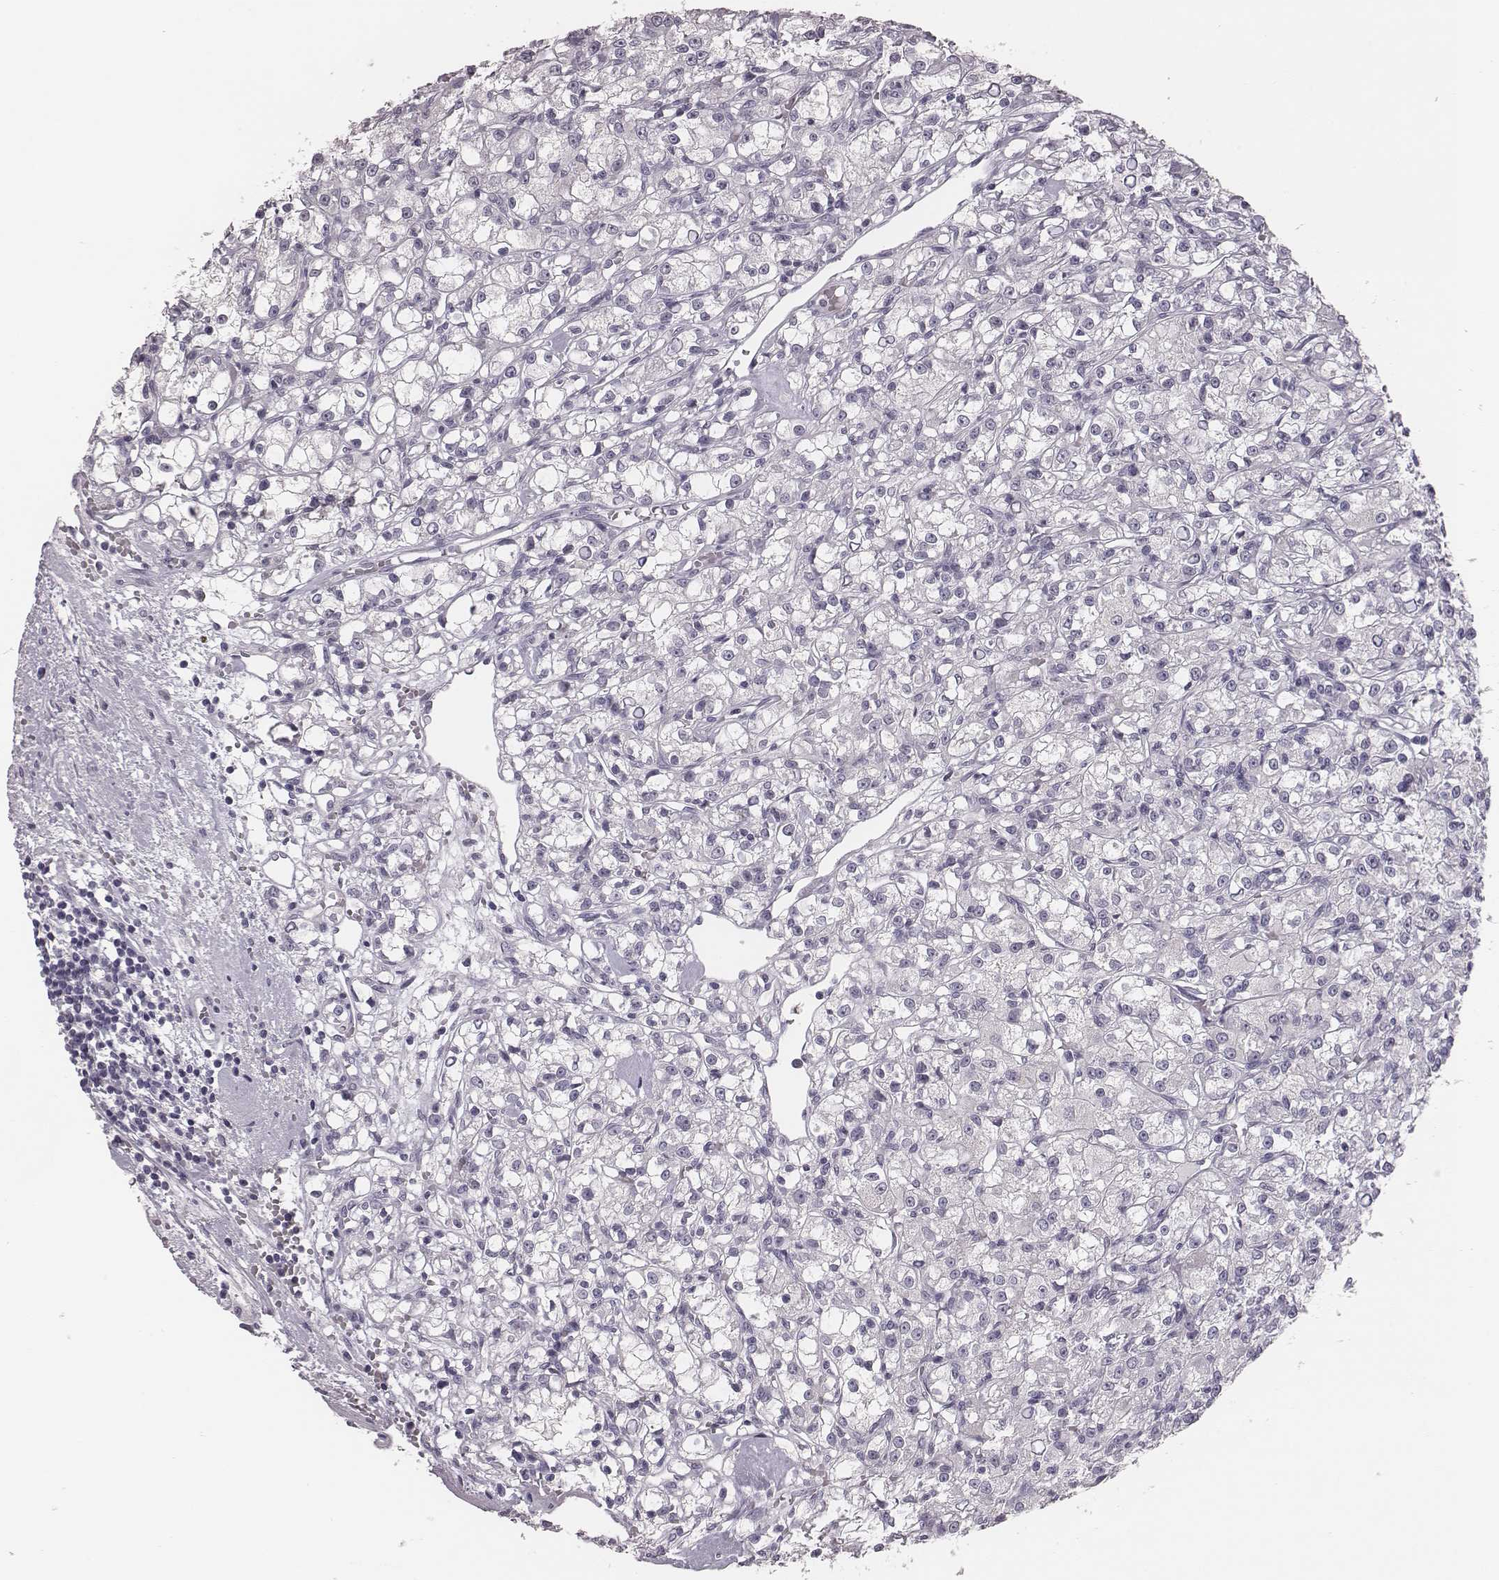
{"staining": {"intensity": "negative", "quantity": "none", "location": "none"}, "tissue": "renal cancer", "cell_type": "Tumor cells", "image_type": "cancer", "snomed": [{"axis": "morphology", "description": "Adenocarcinoma, NOS"}, {"axis": "topography", "description": "Kidney"}], "caption": "Photomicrograph shows no significant protein expression in tumor cells of renal adenocarcinoma. (Stains: DAB (3,3'-diaminobenzidine) immunohistochemistry with hematoxylin counter stain, Microscopy: brightfield microscopy at high magnification).", "gene": "CSHL1", "patient": {"sex": "female", "age": 59}}